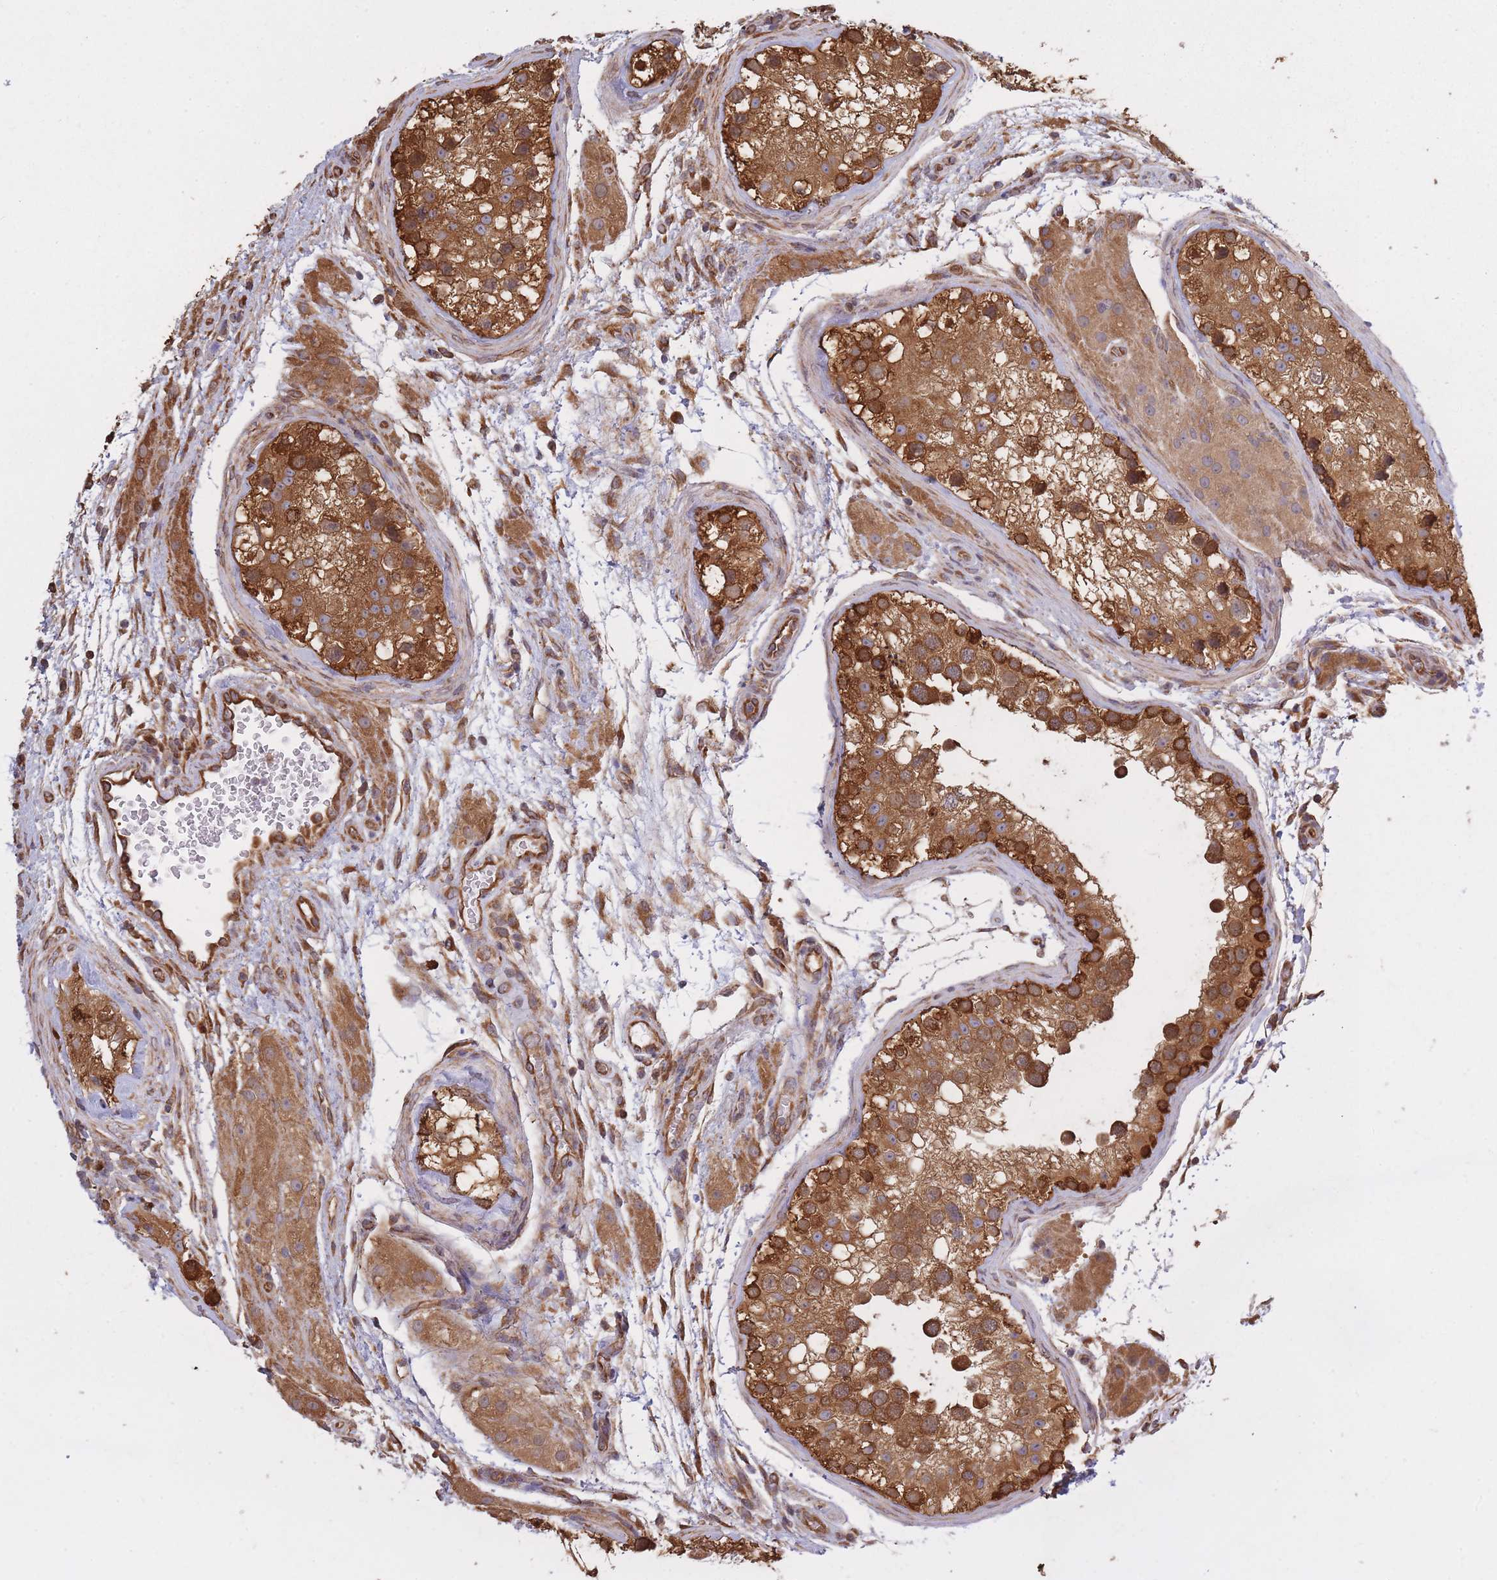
{"staining": {"intensity": "moderate", "quantity": ">75%", "location": "cytoplasmic/membranous"}, "tissue": "testis cancer", "cell_type": "Tumor cells", "image_type": "cancer", "snomed": [{"axis": "morphology", "description": "Normal tissue, NOS"}, {"axis": "morphology", "description": "Carcinoma, Embryonal, NOS"}, {"axis": "topography", "description": "Testis"}], "caption": "Protein staining of testis cancer (embryonal carcinoma) tissue exhibits moderate cytoplasmic/membranous staining in about >75% of tumor cells.", "gene": "ARL13B", "patient": {"sex": "male", "age": 32}}